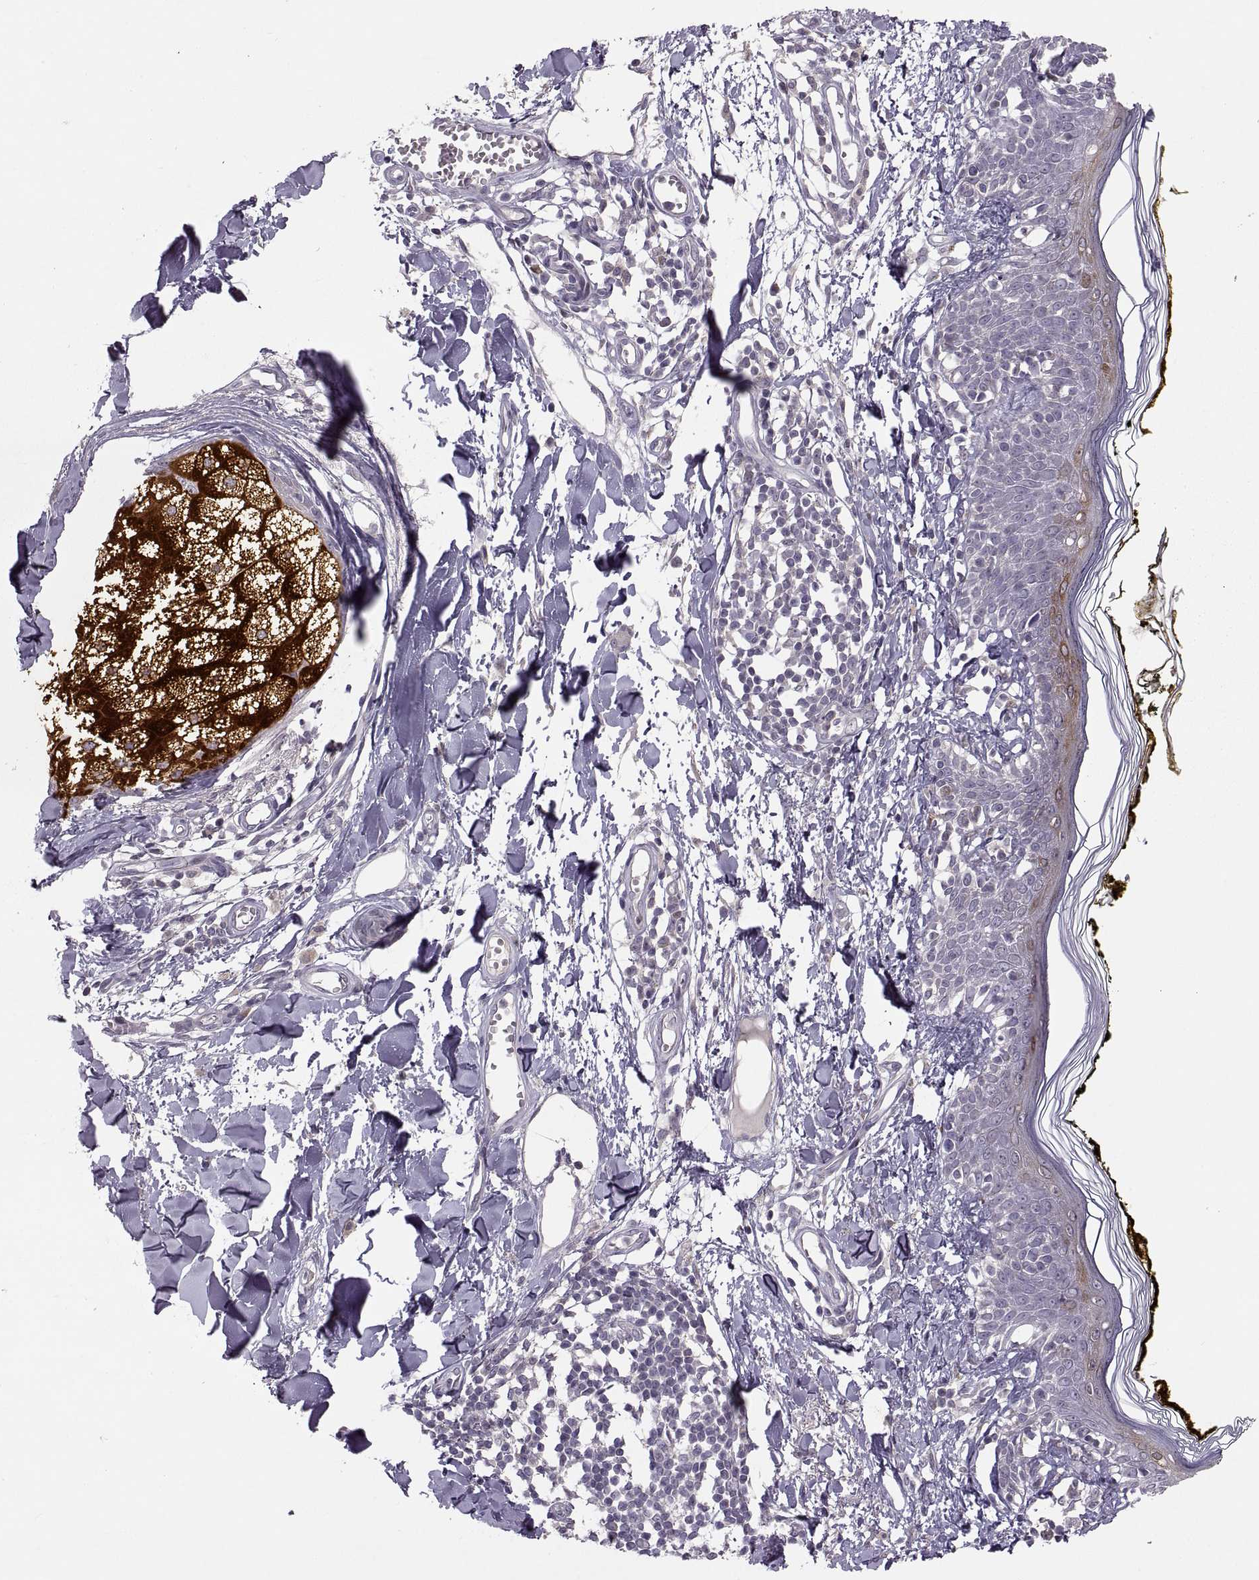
{"staining": {"intensity": "negative", "quantity": "none", "location": "none"}, "tissue": "skin", "cell_type": "Fibroblasts", "image_type": "normal", "snomed": [{"axis": "morphology", "description": "Normal tissue, NOS"}, {"axis": "topography", "description": "Skin"}], "caption": "IHC image of benign skin stained for a protein (brown), which demonstrates no expression in fibroblasts. Nuclei are stained in blue.", "gene": "HMGCR", "patient": {"sex": "male", "age": 76}}